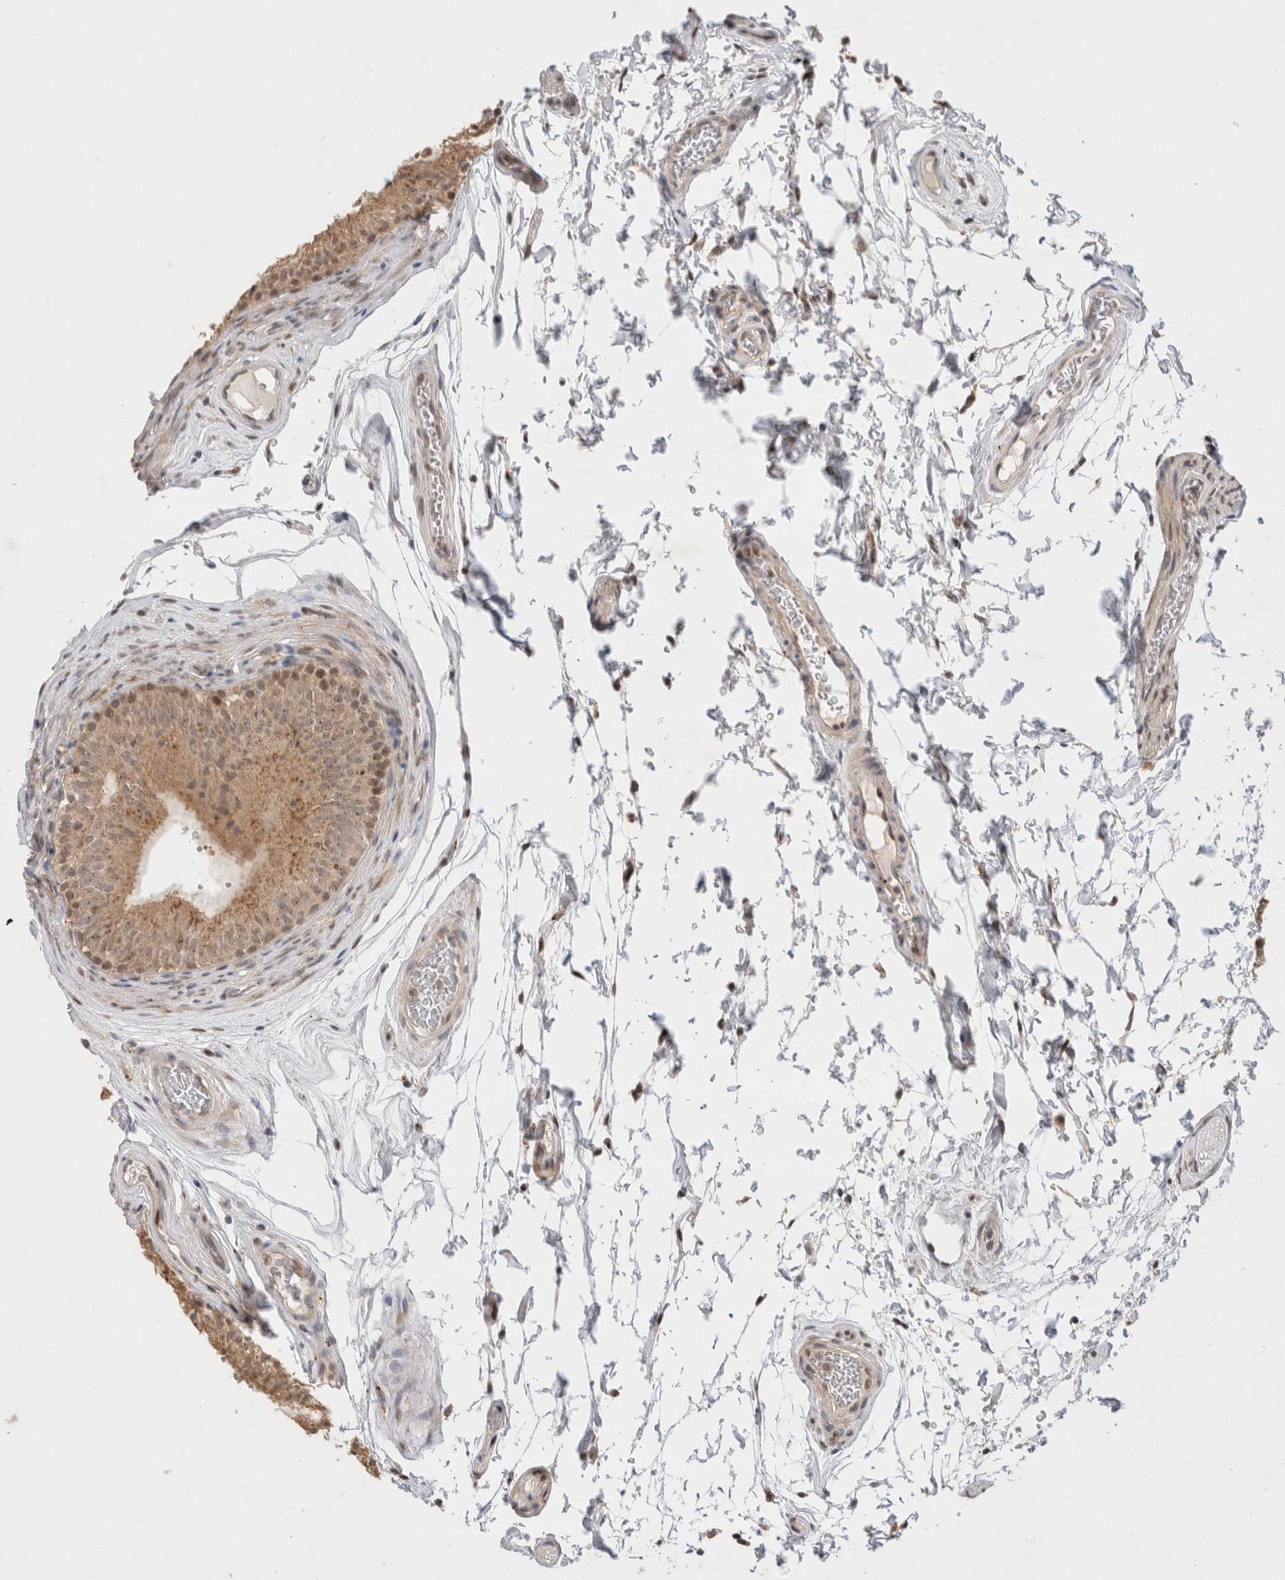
{"staining": {"intensity": "moderate", "quantity": "25%-75%", "location": "cytoplasmic/membranous"}, "tissue": "epididymis", "cell_type": "Glandular cells", "image_type": "normal", "snomed": [{"axis": "morphology", "description": "Normal tissue, NOS"}, {"axis": "topography", "description": "Epididymis"}], "caption": "Immunohistochemical staining of normal human epididymis shows medium levels of moderate cytoplasmic/membranous expression in about 25%-75% of glandular cells.", "gene": "SLC29A1", "patient": {"sex": "male", "age": 36}}